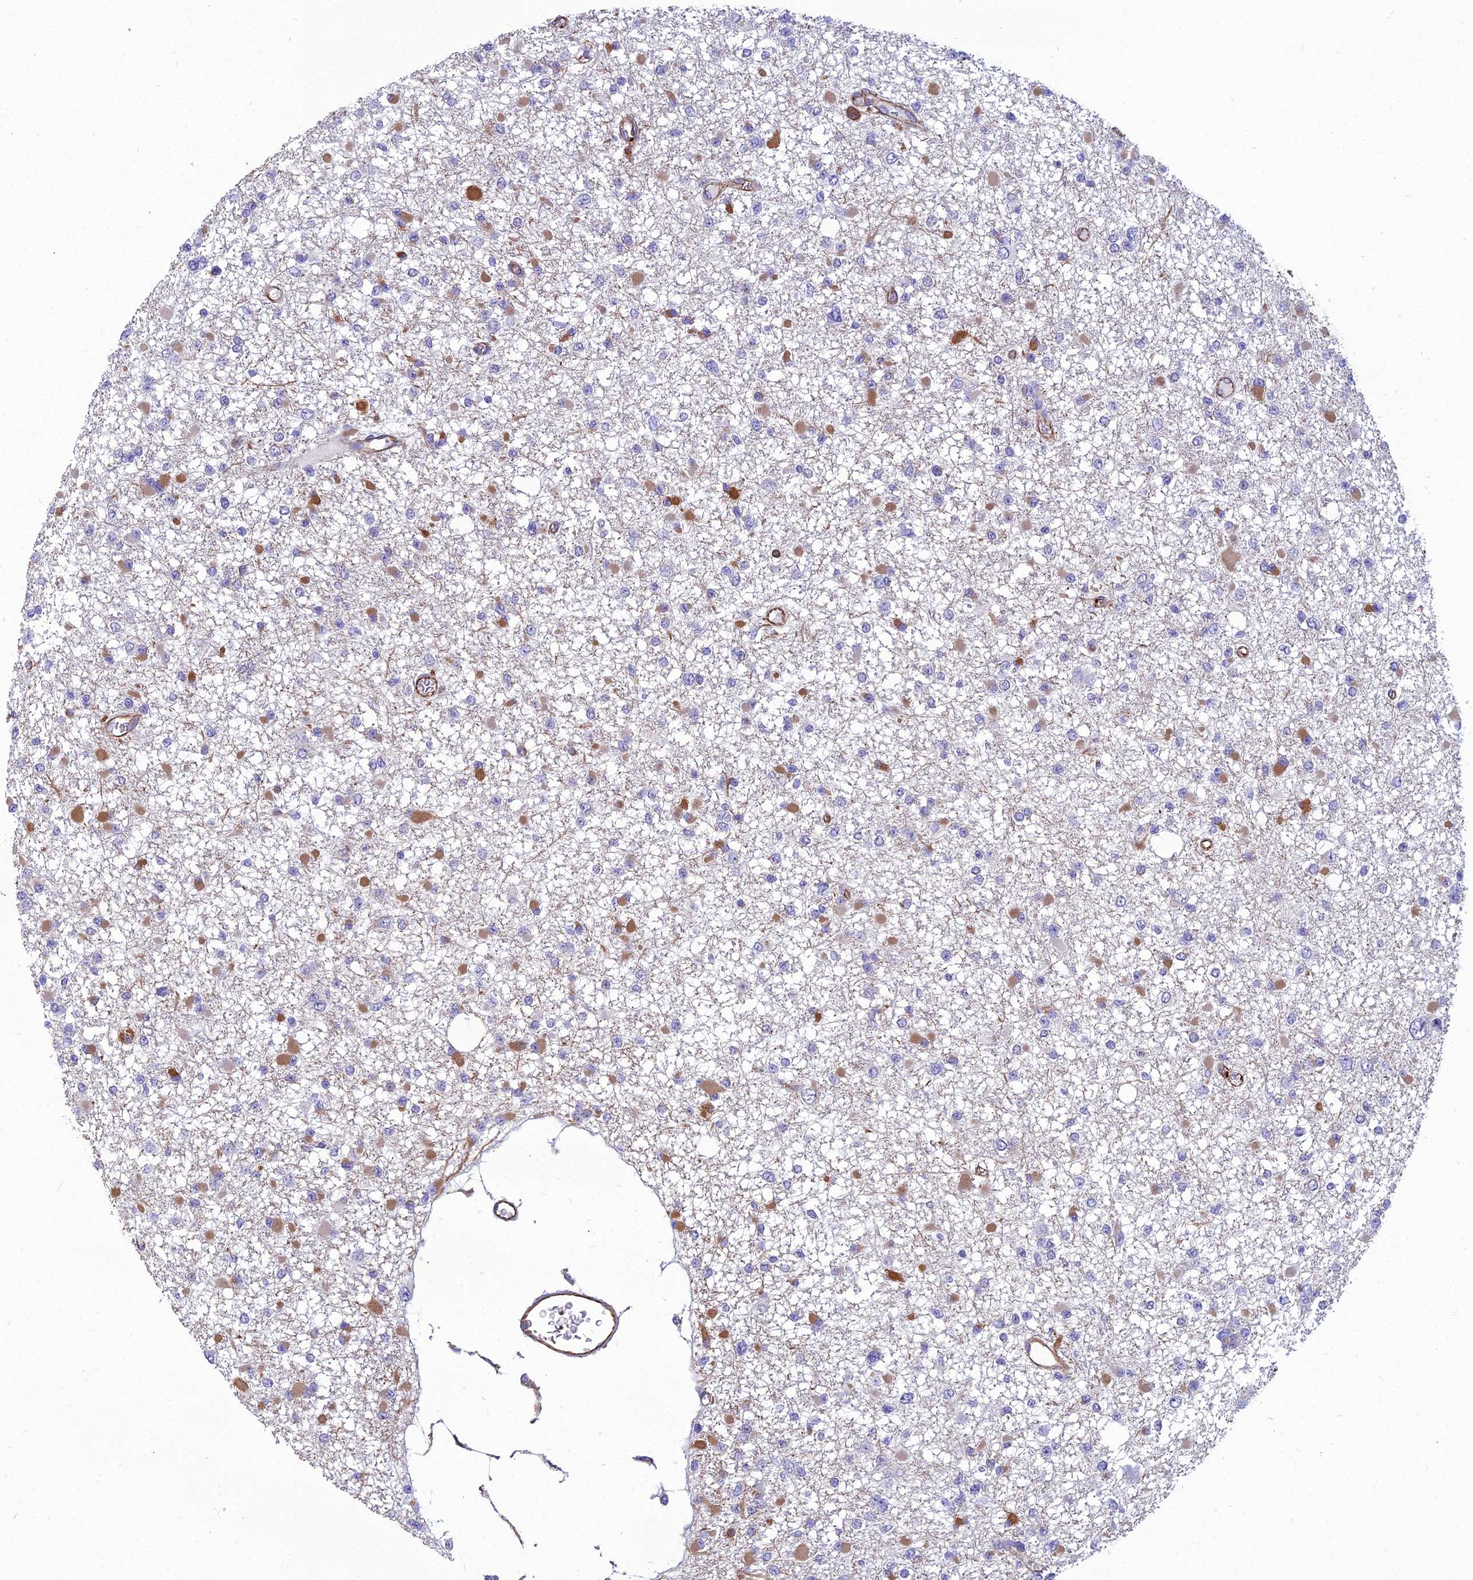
{"staining": {"intensity": "negative", "quantity": "none", "location": "none"}, "tissue": "glioma", "cell_type": "Tumor cells", "image_type": "cancer", "snomed": [{"axis": "morphology", "description": "Glioma, malignant, Low grade"}, {"axis": "topography", "description": "Brain"}], "caption": "An image of malignant glioma (low-grade) stained for a protein demonstrates no brown staining in tumor cells. The staining is performed using DAB brown chromogen with nuclei counter-stained in using hematoxylin.", "gene": "PSMD11", "patient": {"sex": "female", "age": 22}}